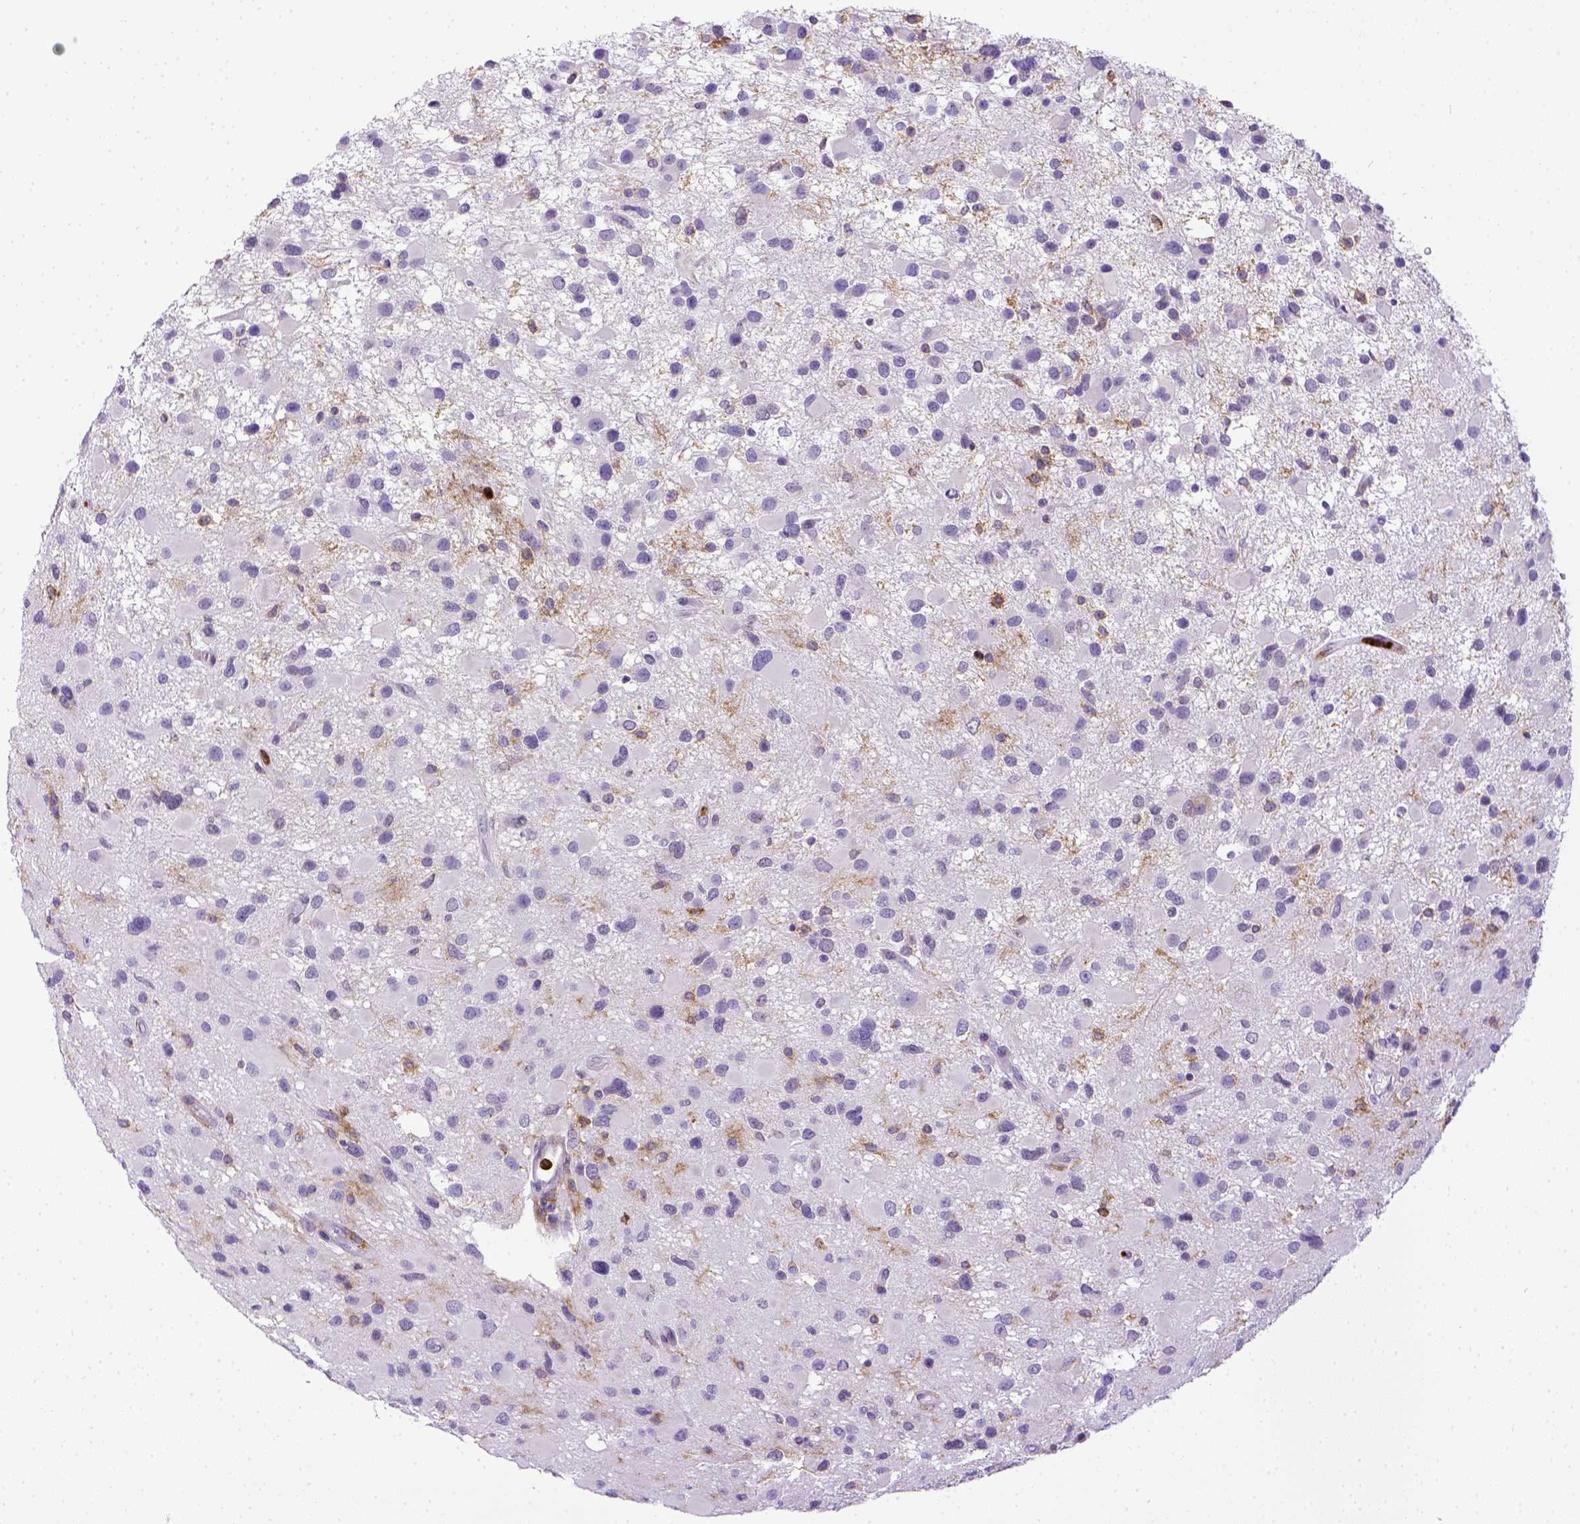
{"staining": {"intensity": "negative", "quantity": "none", "location": "none"}, "tissue": "glioma", "cell_type": "Tumor cells", "image_type": "cancer", "snomed": [{"axis": "morphology", "description": "Glioma, malignant, Low grade"}, {"axis": "topography", "description": "Brain"}], "caption": "IHC of human low-grade glioma (malignant) displays no staining in tumor cells.", "gene": "ITGAM", "patient": {"sex": "female", "age": 32}}